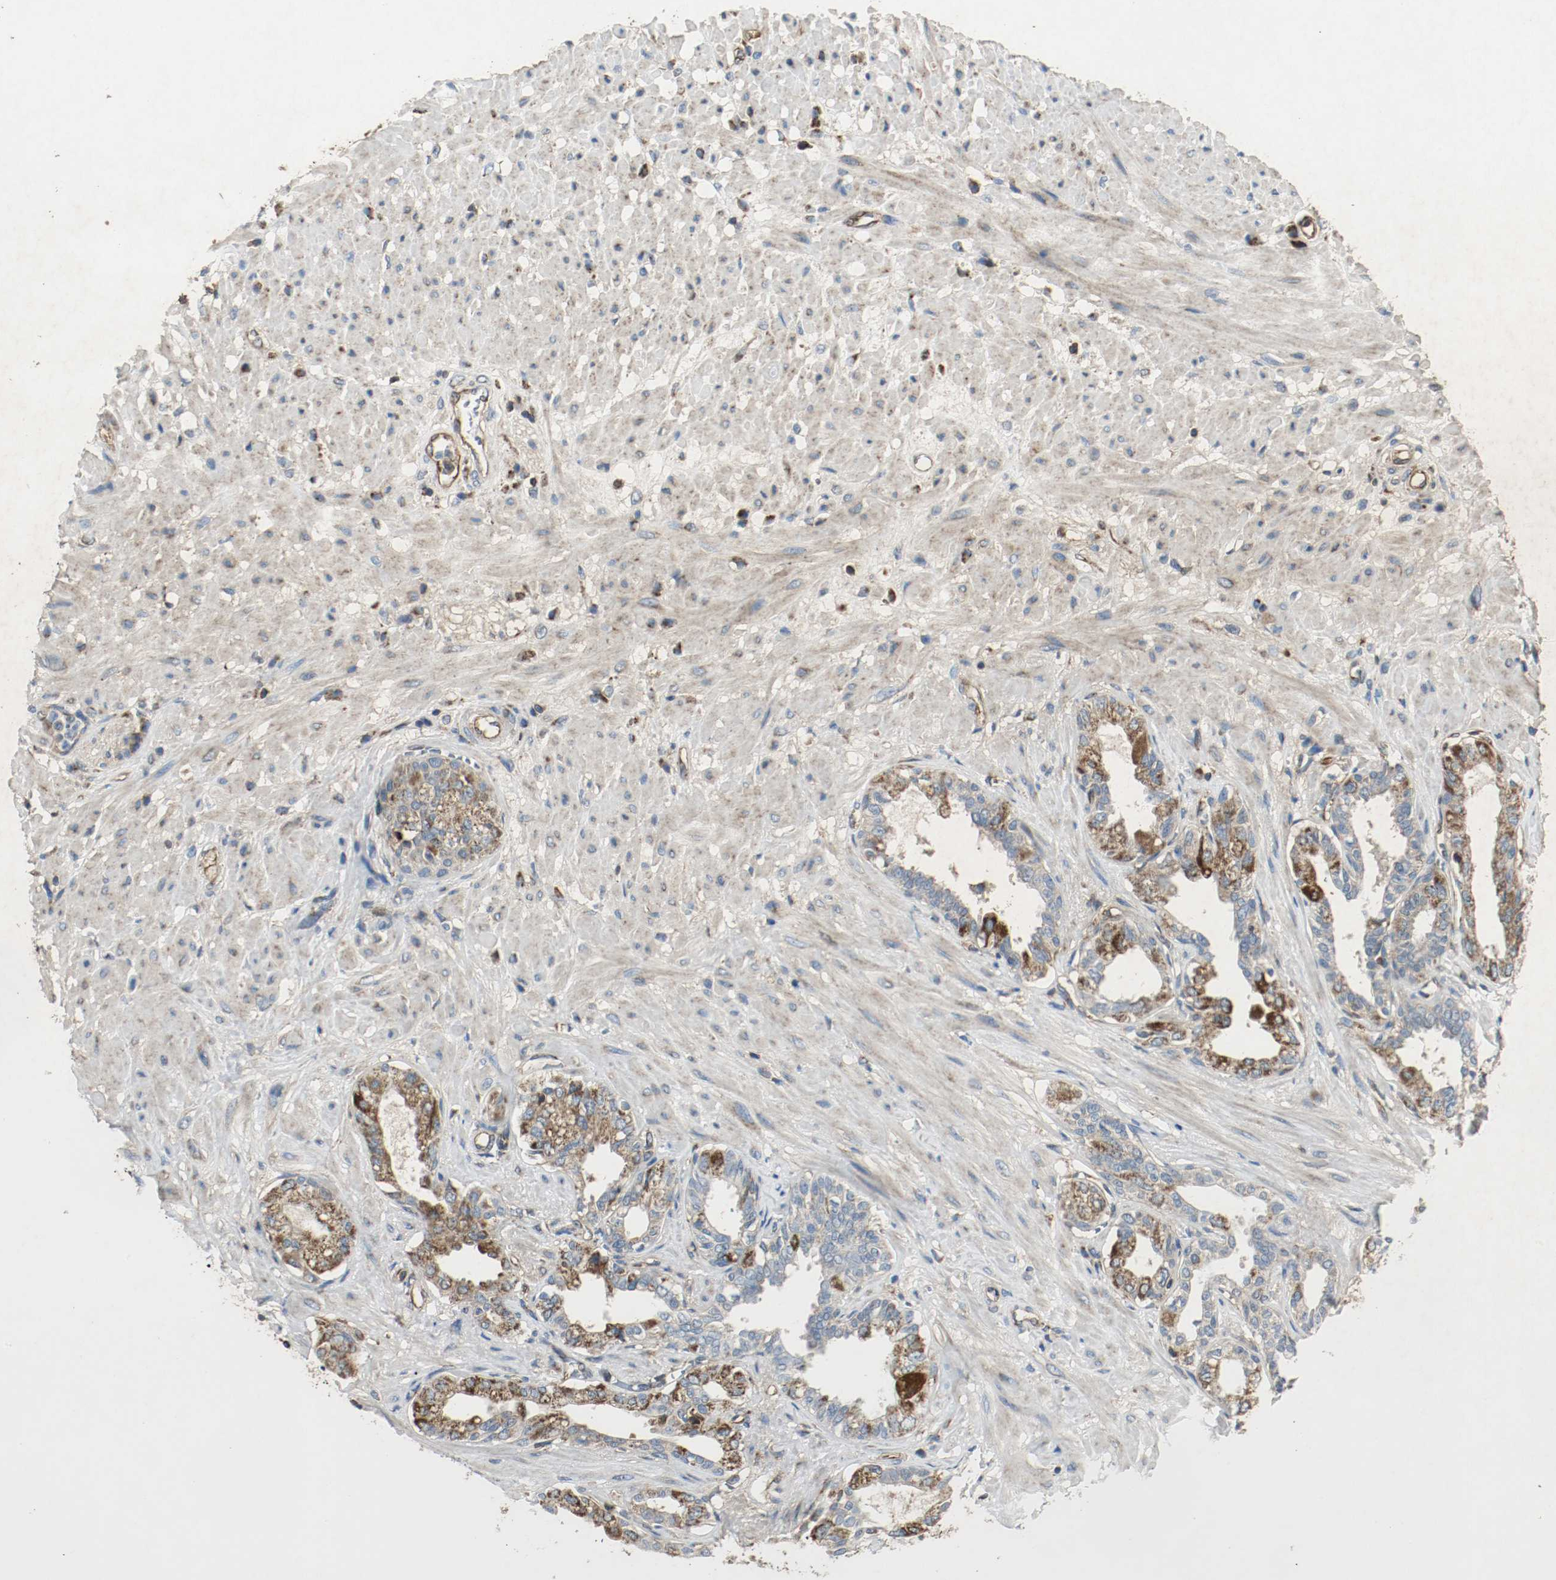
{"staining": {"intensity": "strong", "quantity": ">75%", "location": "cytoplasmic/membranous"}, "tissue": "seminal vesicle", "cell_type": "Glandular cells", "image_type": "normal", "snomed": [{"axis": "morphology", "description": "Normal tissue, NOS"}, {"axis": "topography", "description": "Seminal veicle"}], "caption": "Glandular cells reveal strong cytoplasmic/membranous expression in approximately >75% of cells in normal seminal vesicle. (Stains: DAB (3,3'-diaminobenzidine) in brown, nuclei in blue, Microscopy: brightfield microscopy at high magnification).", "gene": "PLCG1", "patient": {"sex": "male", "age": 61}}